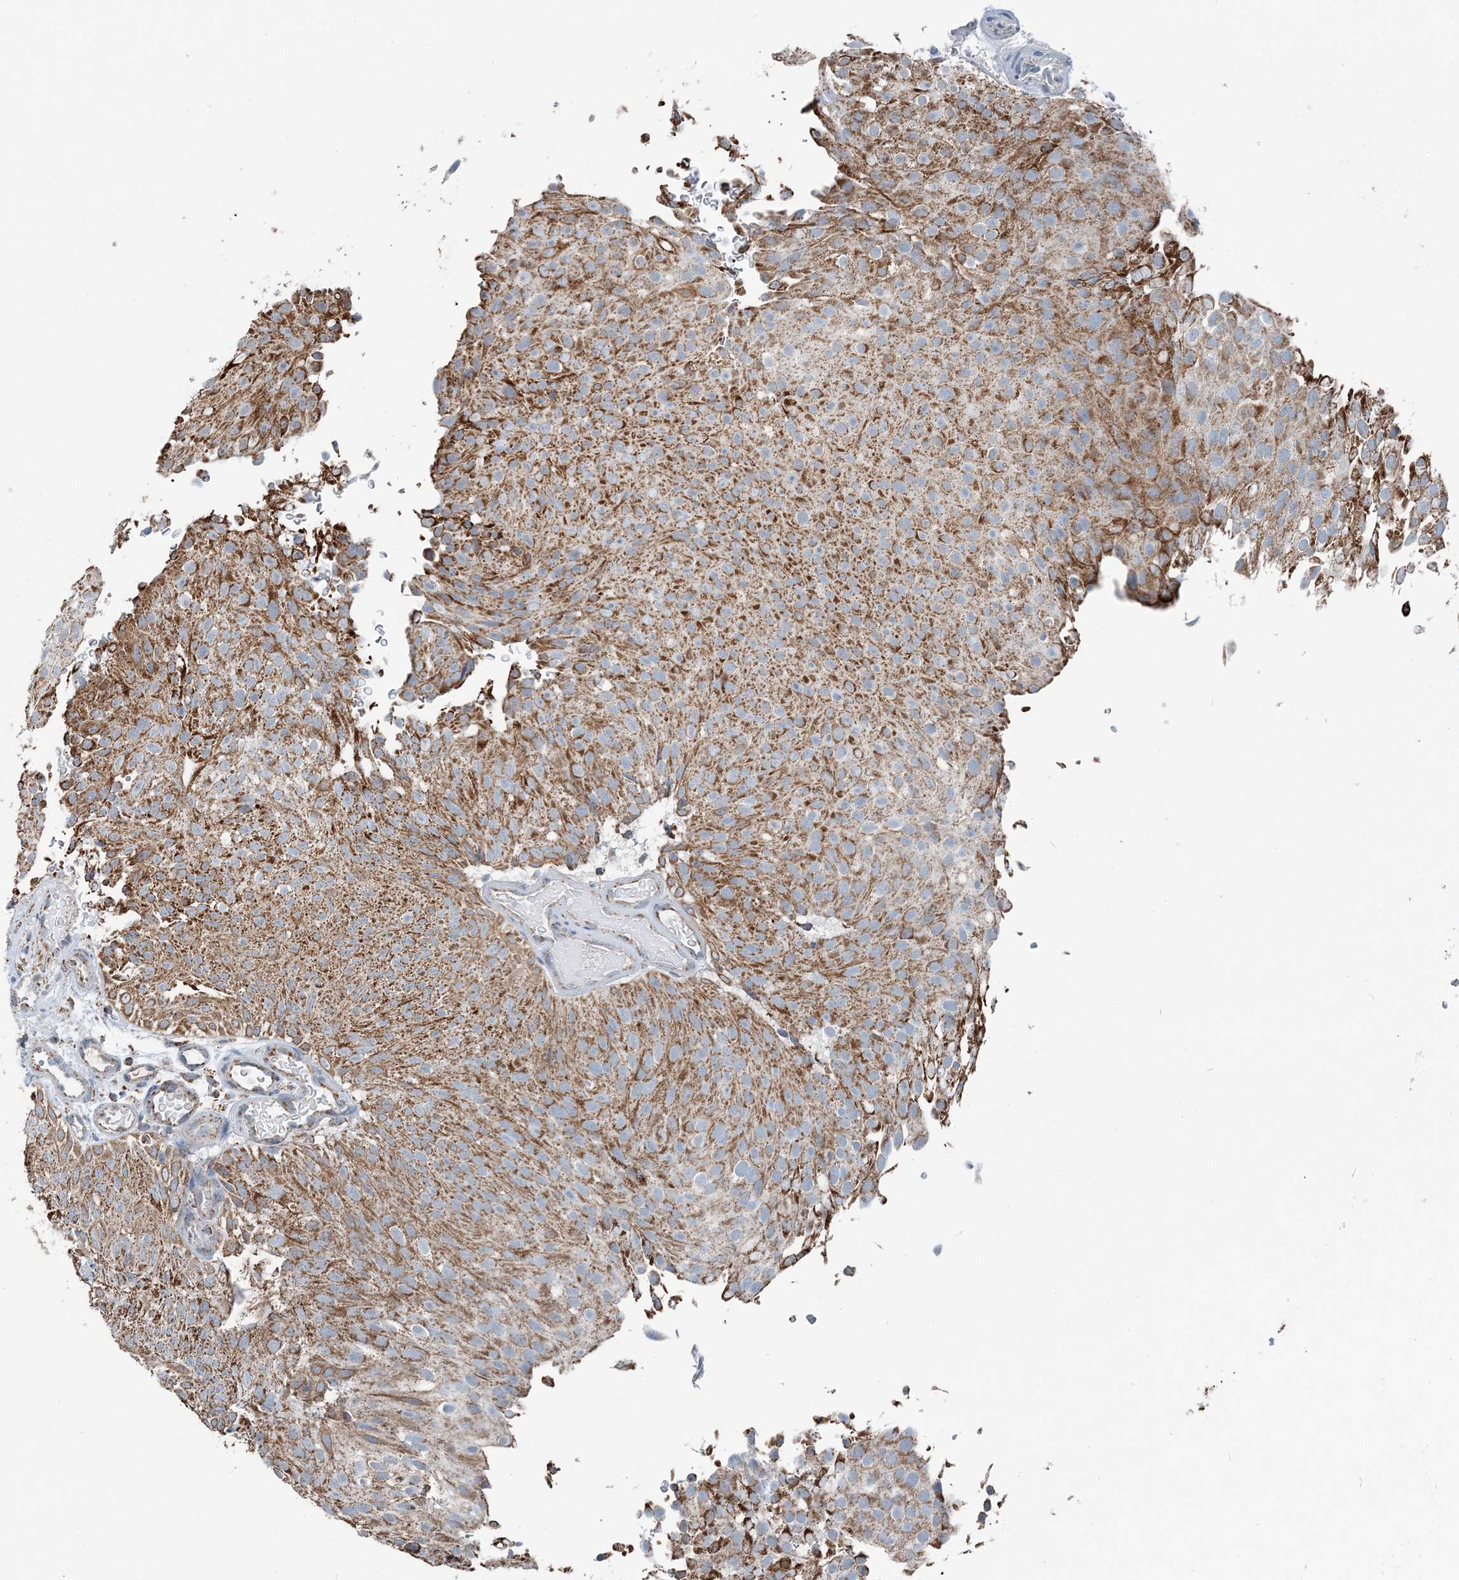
{"staining": {"intensity": "moderate", "quantity": ">75%", "location": "cytoplasmic/membranous"}, "tissue": "urothelial cancer", "cell_type": "Tumor cells", "image_type": "cancer", "snomed": [{"axis": "morphology", "description": "Urothelial carcinoma, Low grade"}, {"axis": "topography", "description": "Urinary bladder"}], "caption": "Immunohistochemical staining of human low-grade urothelial carcinoma displays medium levels of moderate cytoplasmic/membranous staining in about >75% of tumor cells. (brown staining indicates protein expression, while blue staining denotes nuclei).", "gene": "SUCLG1", "patient": {"sex": "male", "age": 78}}